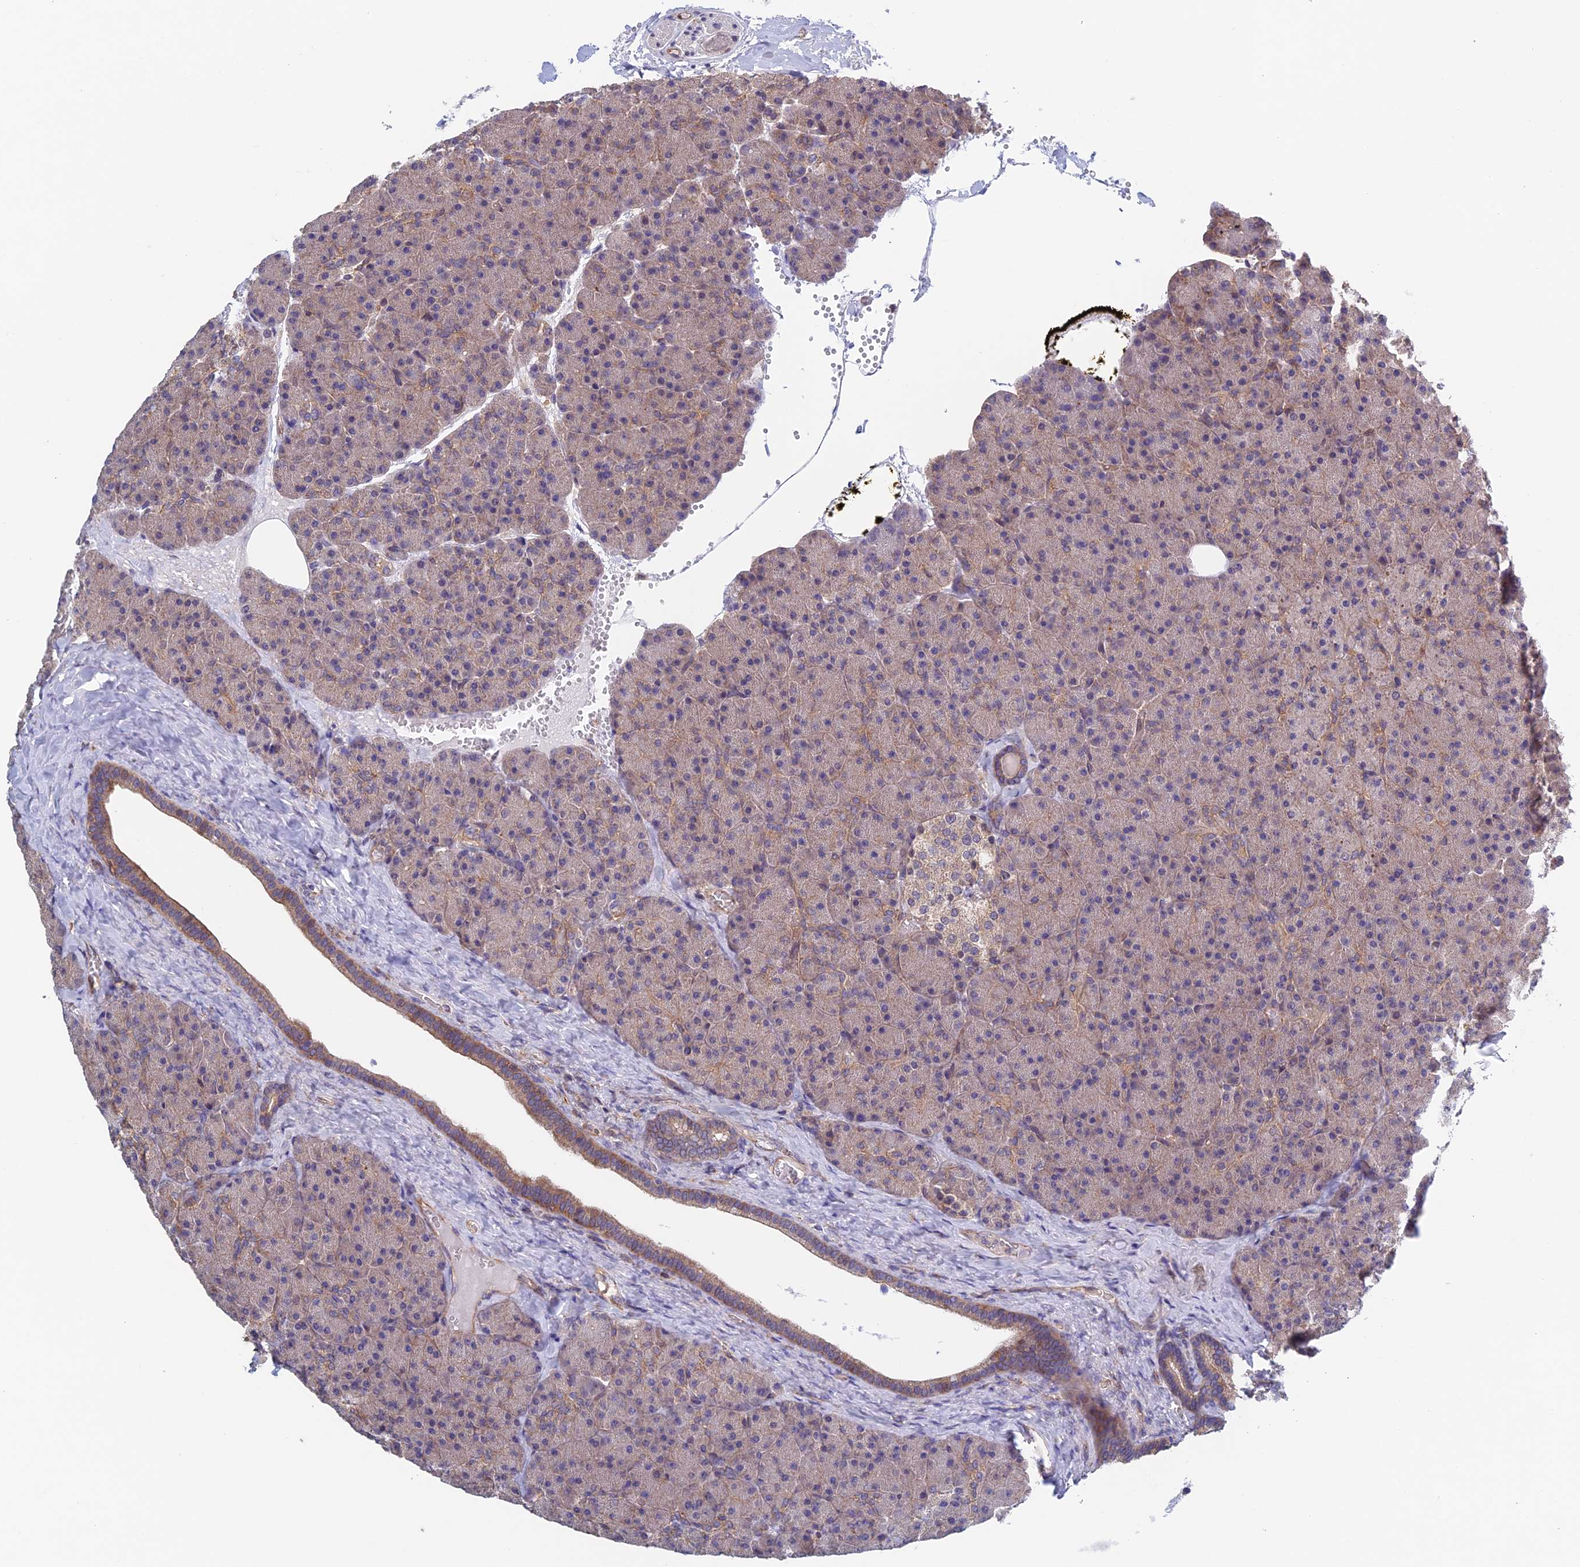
{"staining": {"intensity": "moderate", "quantity": "<25%", "location": "cytoplasmic/membranous"}, "tissue": "pancreas", "cell_type": "Exocrine glandular cells", "image_type": "normal", "snomed": [{"axis": "morphology", "description": "Normal tissue, NOS"}, {"axis": "morphology", "description": "Carcinoid, malignant, NOS"}, {"axis": "topography", "description": "Pancreas"}], "caption": "Exocrine glandular cells show low levels of moderate cytoplasmic/membranous staining in approximately <25% of cells in unremarkable pancreas. (DAB (3,3'-diaminobenzidine) IHC with brightfield microscopy, high magnification).", "gene": "NUDT16L1", "patient": {"sex": "female", "age": 35}}